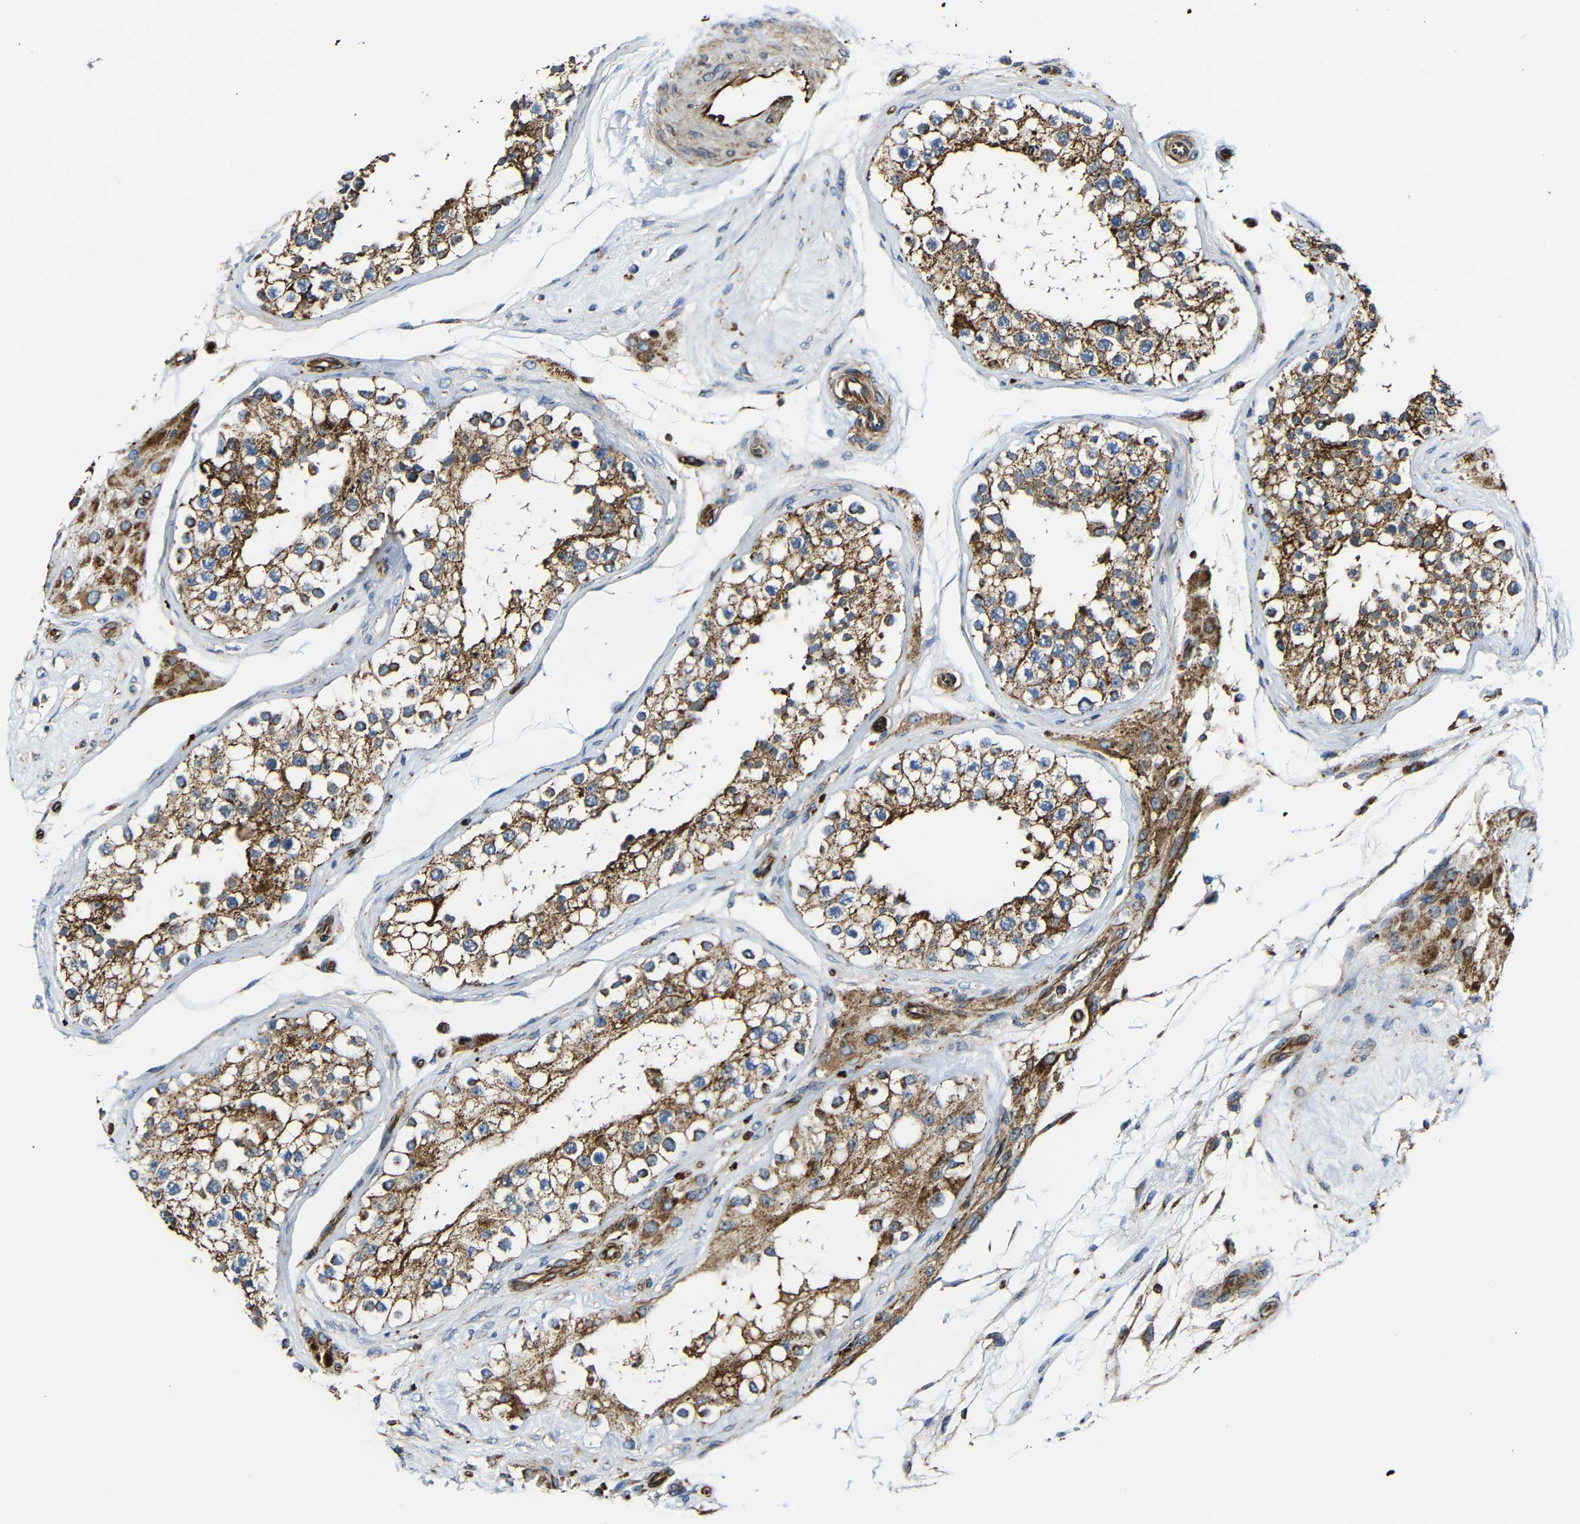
{"staining": {"intensity": "moderate", "quantity": ">75%", "location": "cytoplasmic/membranous"}, "tissue": "testis", "cell_type": "Cells in seminiferous ducts", "image_type": "normal", "snomed": [{"axis": "morphology", "description": "Normal tissue, NOS"}, {"axis": "topography", "description": "Testis"}], "caption": "An image of testis stained for a protein displays moderate cytoplasmic/membranous brown staining in cells in seminiferous ducts. Ihc stains the protein in brown and the nuclei are stained blue.", "gene": "IGSF10", "patient": {"sex": "male", "age": 68}}